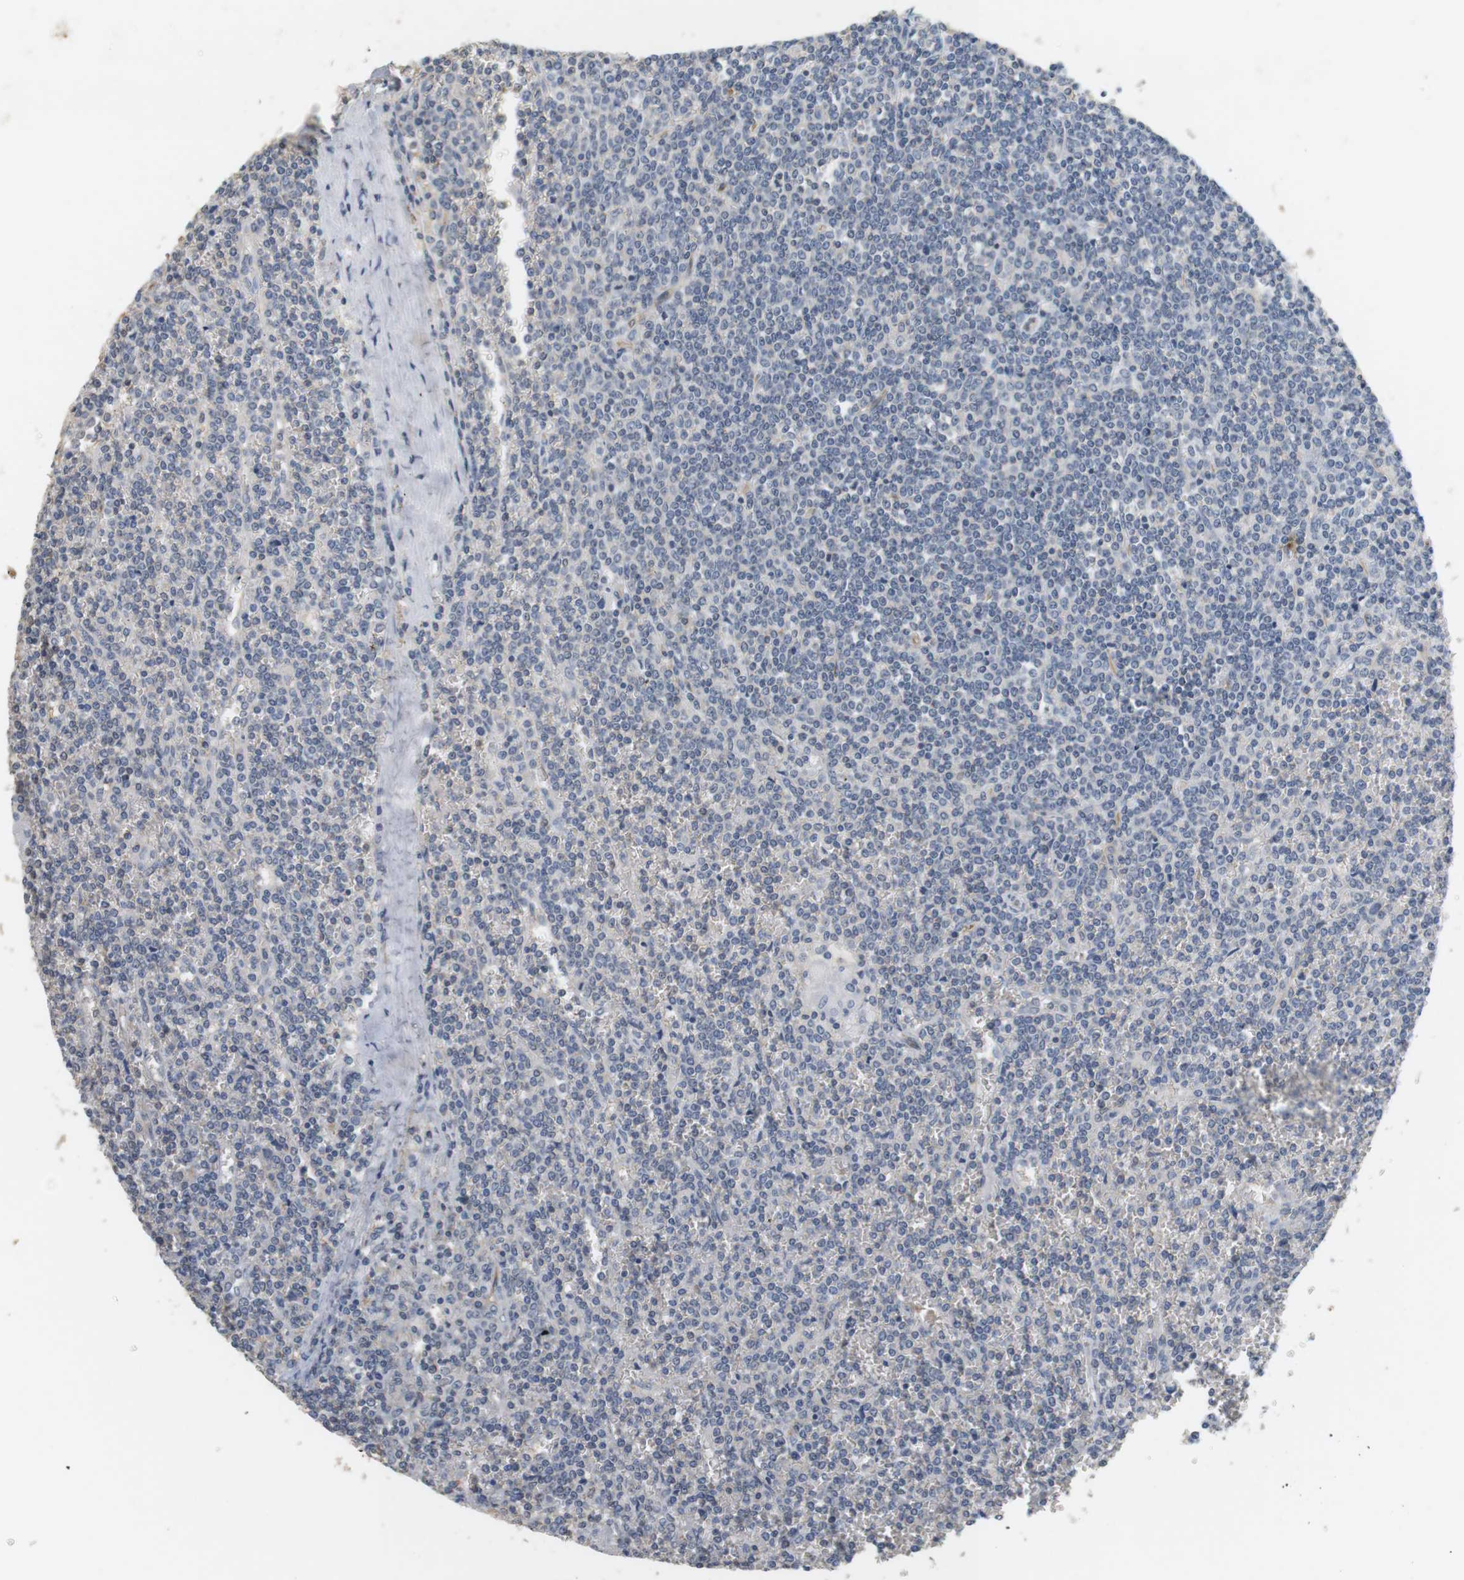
{"staining": {"intensity": "negative", "quantity": "none", "location": "none"}, "tissue": "lymphoma", "cell_type": "Tumor cells", "image_type": "cancer", "snomed": [{"axis": "morphology", "description": "Malignant lymphoma, non-Hodgkin's type, Low grade"}, {"axis": "topography", "description": "Spleen"}], "caption": "DAB immunohistochemical staining of human lymphoma displays no significant positivity in tumor cells.", "gene": "OSR1", "patient": {"sex": "female", "age": 19}}